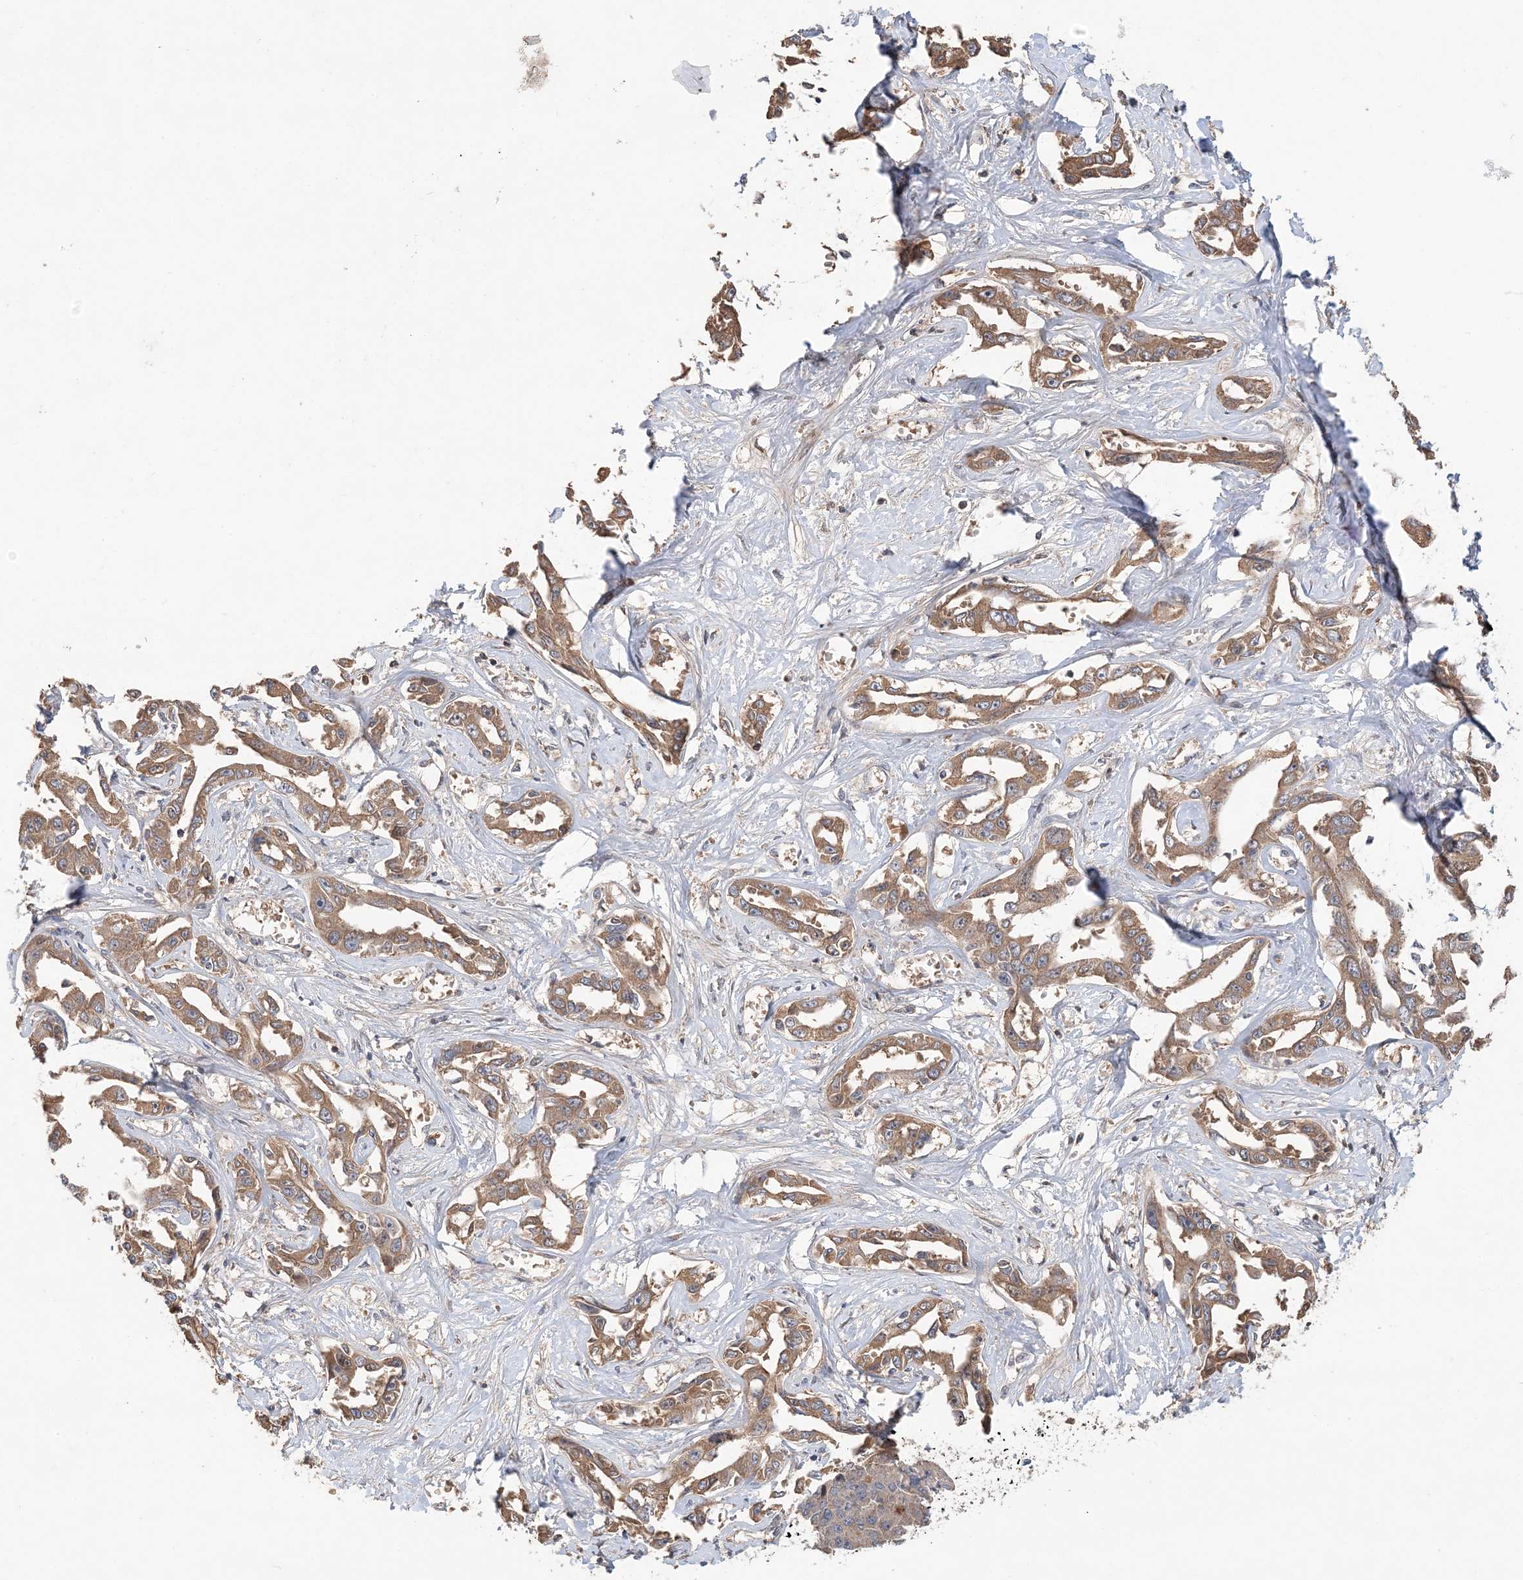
{"staining": {"intensity": "moderate", "quantity": ">75%", "location": "cytoplasmic/membranous"}, "tissue": "liver cancer", "cell_type": "Tumor cells", "image_type": "cancer", "snomed": [{"axis": "morphology", "description": "Cholangiocarcinoma"}, {"axis": "topography", "description": "Liver"}], "caption": "Liver cancer stained with a protein marker shows moderate staining in tumor cells.", "gene": "SYCP3", "patient": {"sex": "male", "age": 59}}